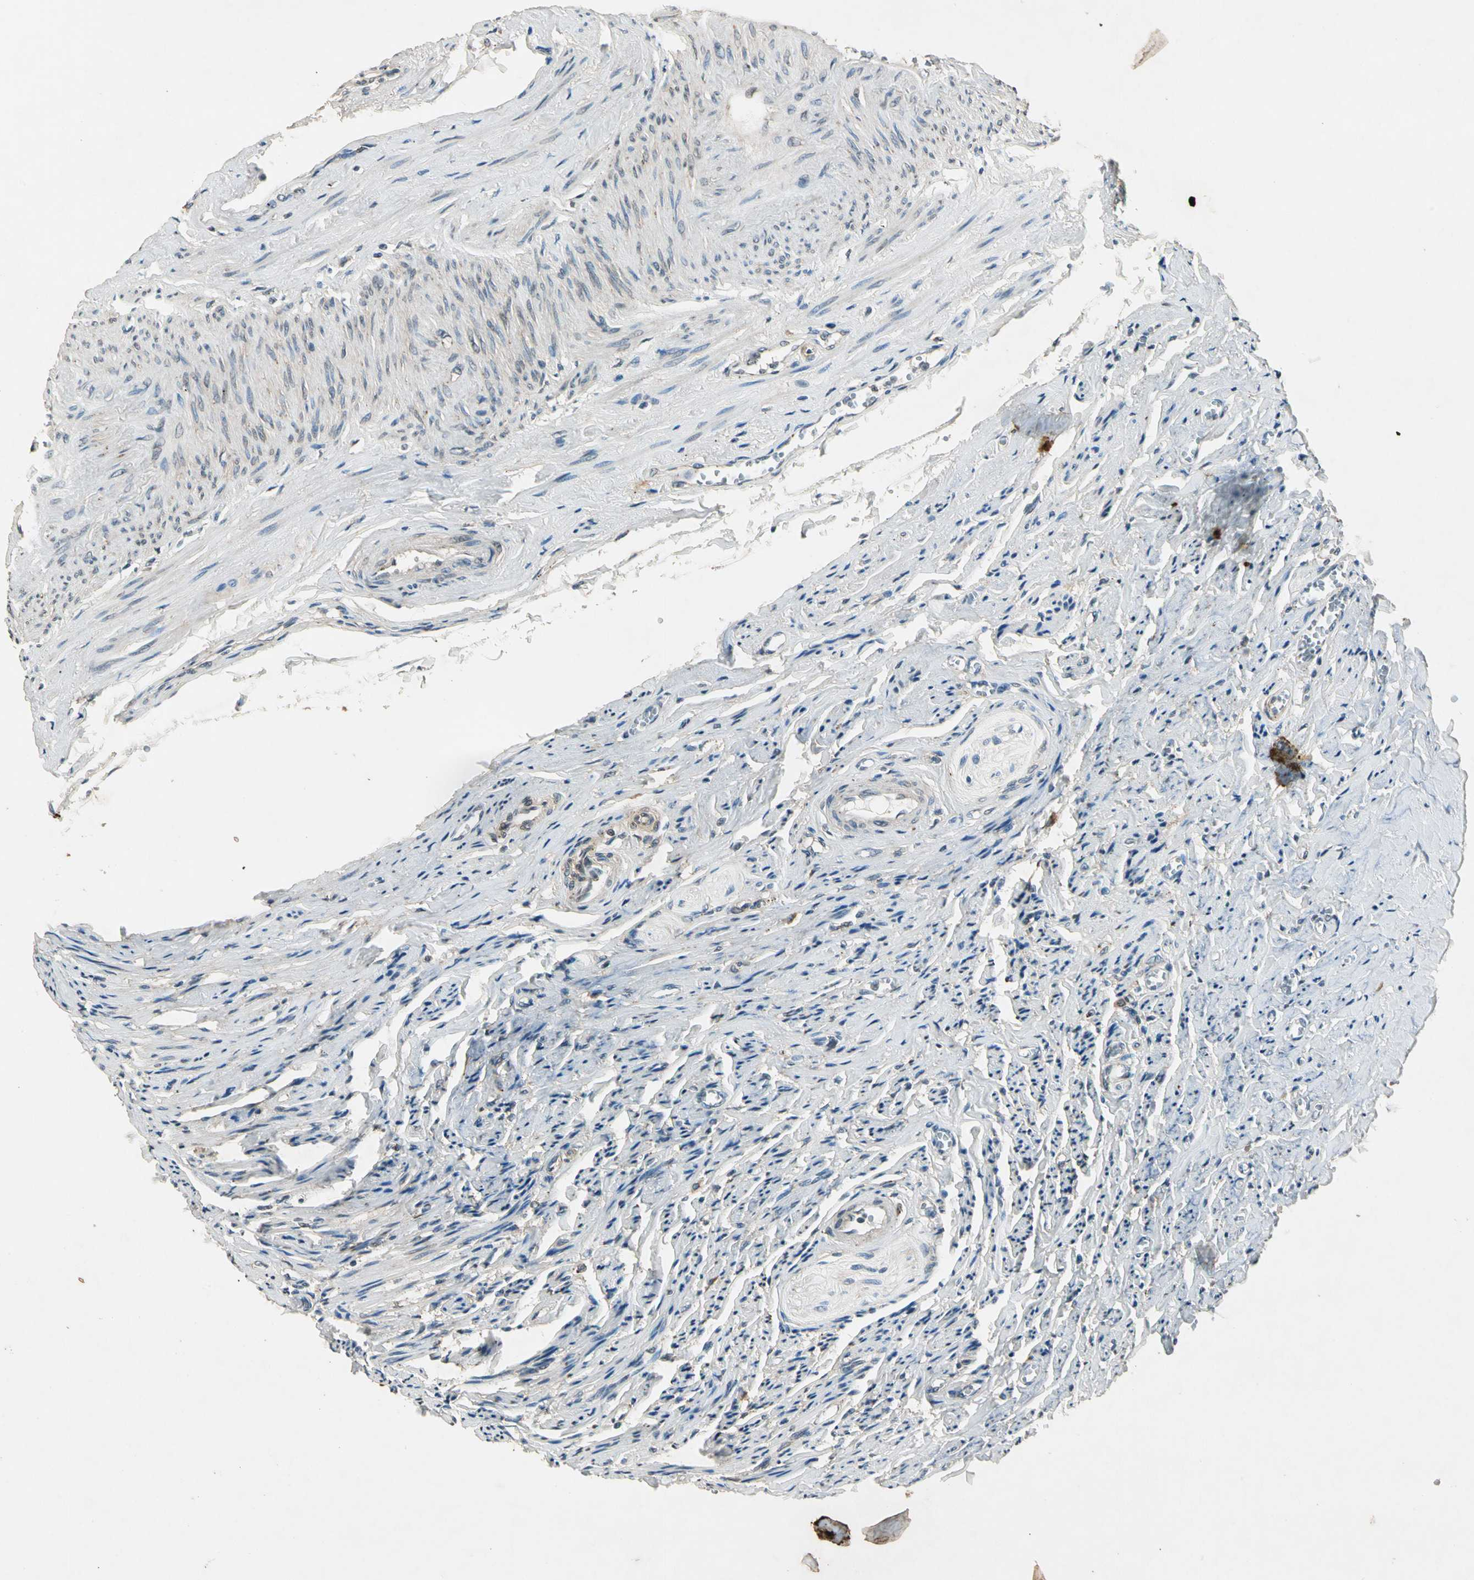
{"staining": {"intensity": "weak", "quantity": "25%-75%", "location": "cytoplasmic/membranous"}, "tissue": "ovary", "cell_type": "Ovarian stroma cells", "image_type": "normal", "snomed": [{"axis": "morphology", "description": "Normal tissue, NOS"}, {"axis": "topography", "description": "Ovary"}], "caption": "A brown stain shows weak cytoplasmic/membranous positivity of a protein in ovarian stroma cells of normal ovary. (Brightfield microscopy of DAB IHC at high magnification).", "gene": "ROCK2", "patient": {"sex": "female", "age": 53}}